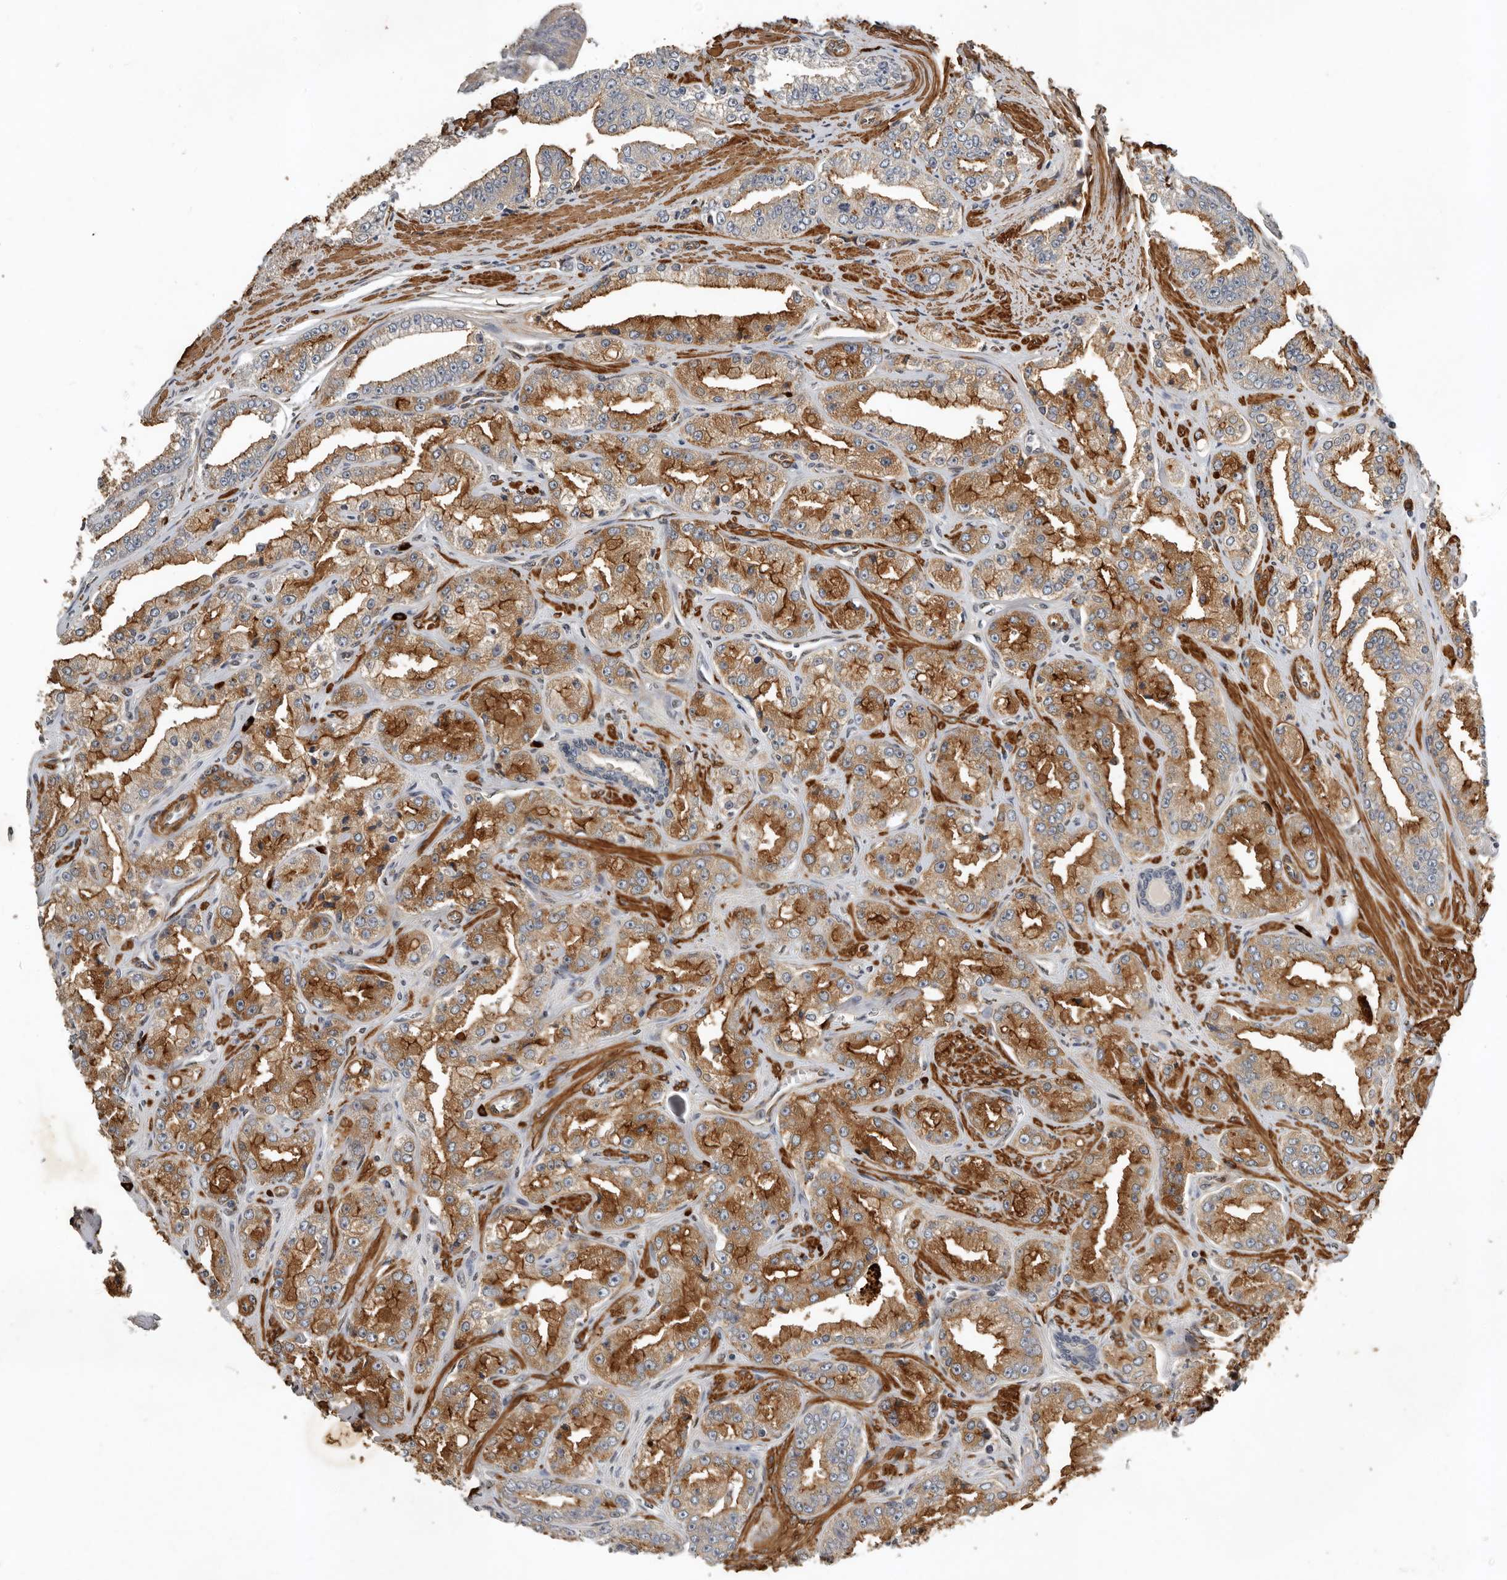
{"staining": {"intensity": "moderate", "quantity": ">75%", "location": "cytoplasmic/membranous"}, "tissue": "prostate cancer", "cell_type": "Tumor cells", "image_type": "cancer", "snomed": [{"axis": "morphology", "description": "Adenocarcinoma, High grade"}, {"axis": "topography", "description": "Prostate"}], "caption": "Moderate cytoplasmic/membranous protein positivity is appreciated in about >75% of tumor cells in high-grade adenocarcinoma (prostate).", "gene": "RNF157", "patient": {"sex": "male", "age": 71}}